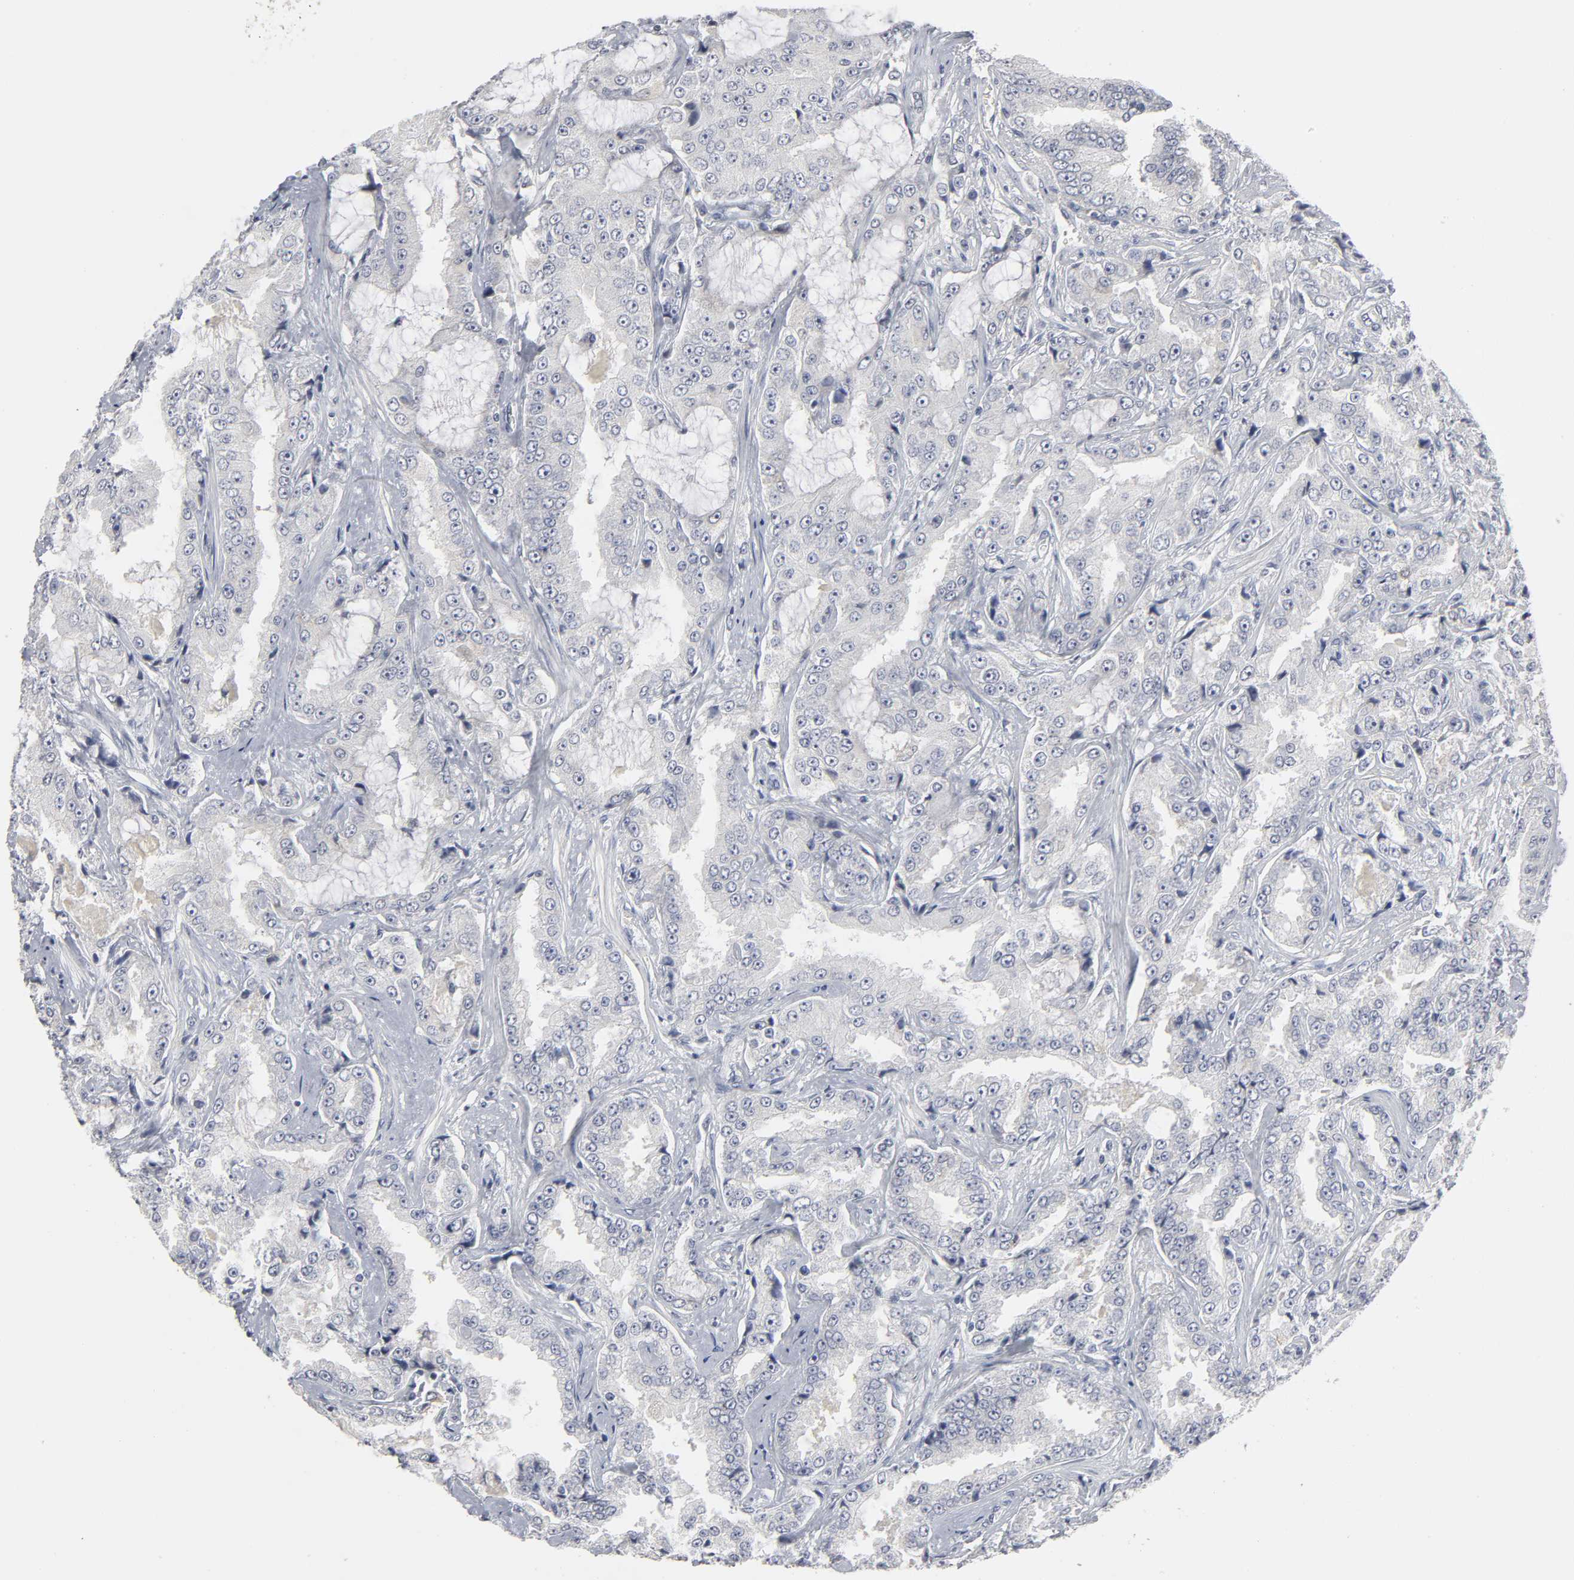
{"staining": {"intensity": "negative", "quantity": "none", "location": "none"}, "tissue": "prostate cancer", "cell_type": "Tumor cells", "image_type": "cancer", "snomed": [{"axis": "morphology", "description": "Adenocarcinoma, High grade"}, {"axis": "topography", "description": "Prostate"}], "caption": "Human prostate cancer (adenocarcinoma (high-grade)) stained for a protein using immunohistochemistry demonstrates no staining in tumor cells.", "gene": "TCAP", "patient": {"sex": "male", "age": 73}}